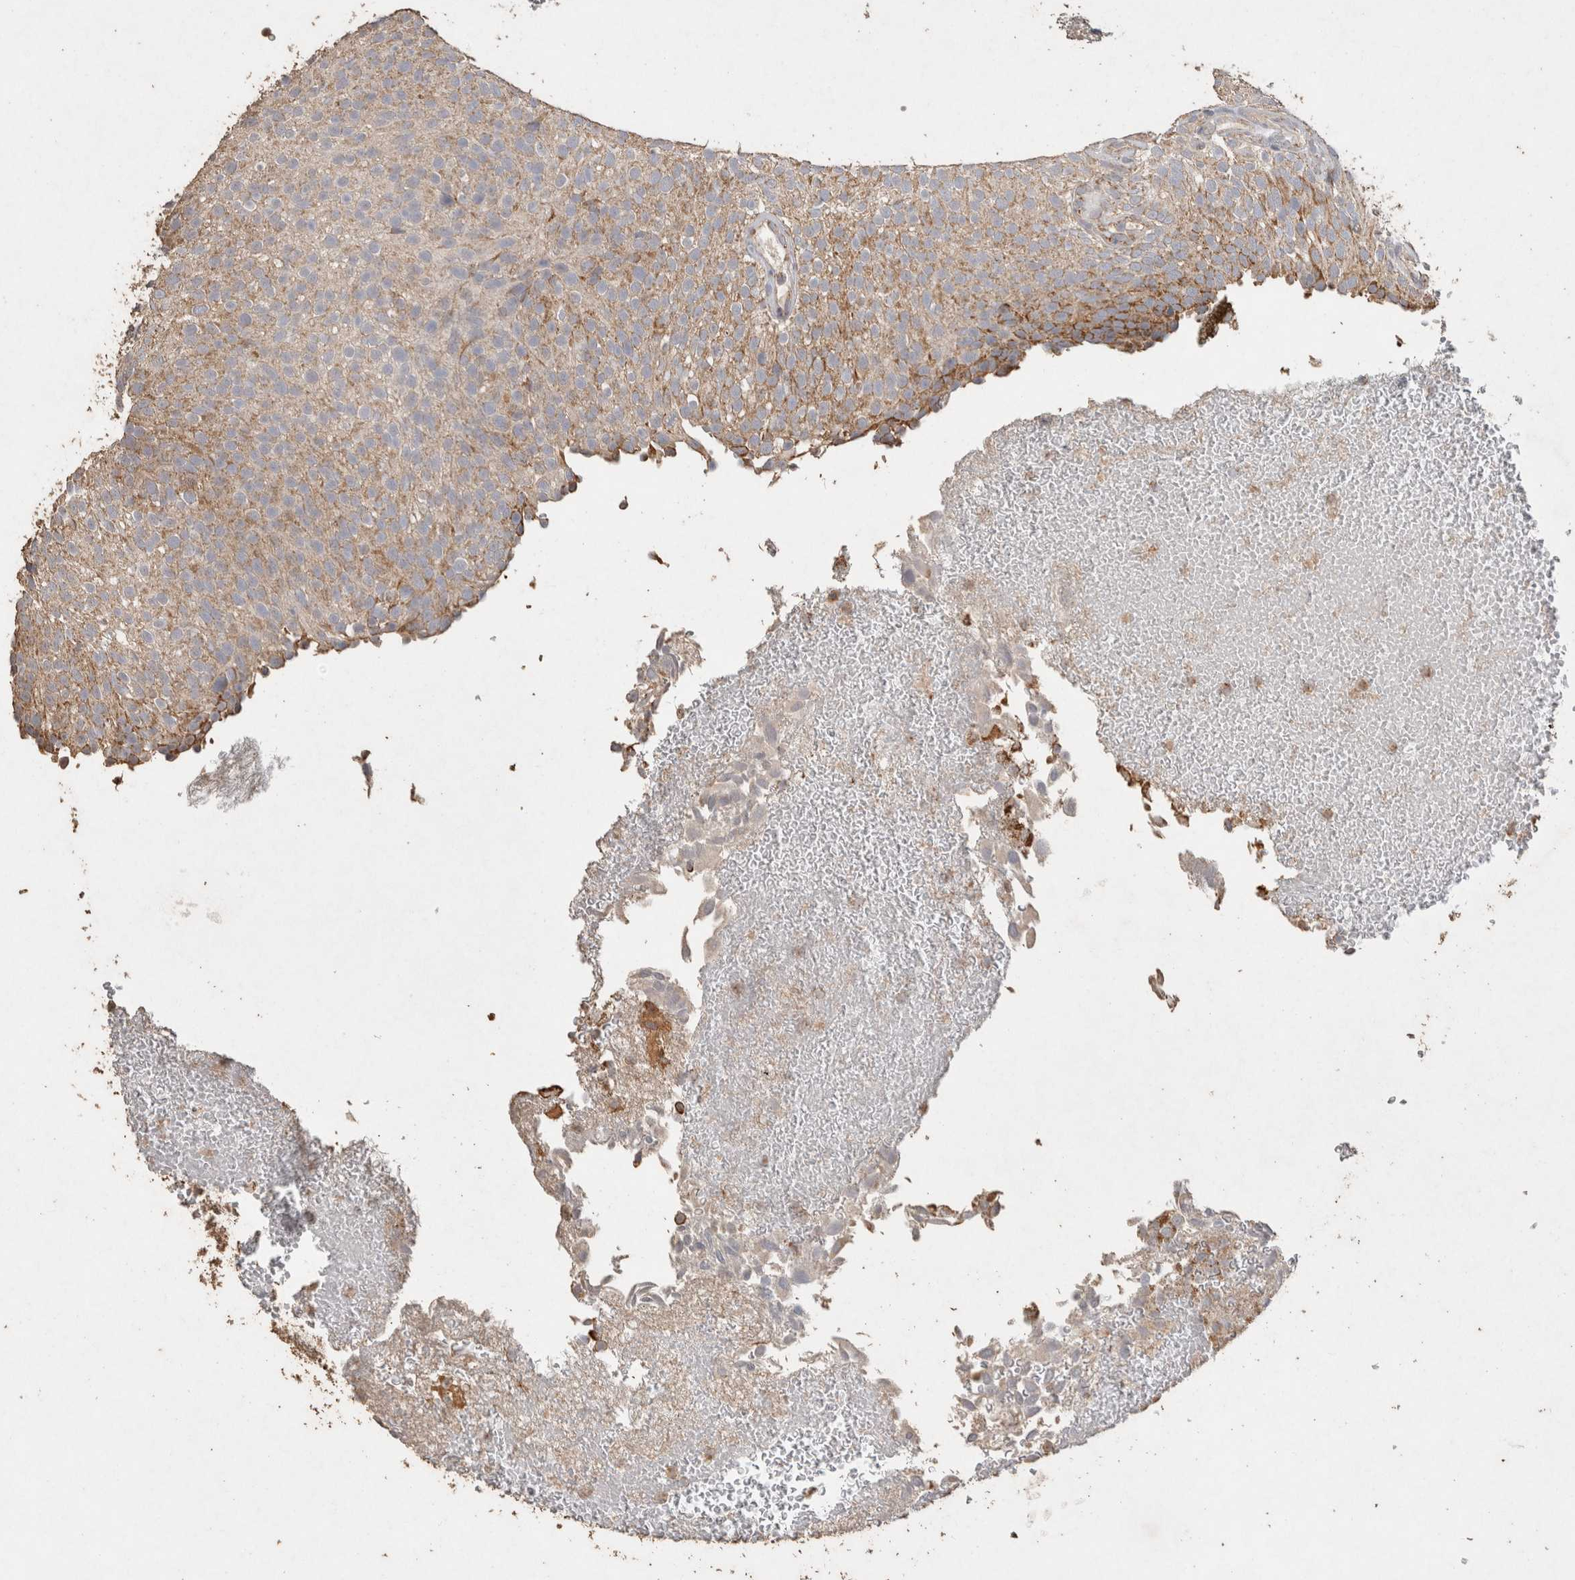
{"staining": {"intensity": "weak", "quantity": ">75%", "location": "cytoplasmic/membranous"}, "tissue": "urothelial cancer", "cell_type": "Tumor cells", "image_type": "cancer", "snomed": [{"axis": "morphology", "description": "Urothelial carcinoma, Low grade"}, {"axis": "topography", "description": "Urinary bladder"}], "caption": "There is low levels of weak cytoplasmic/membranous expression in tumor cells of urothelial cancer, as demonstrated by immunohistochemical staining (brown color).", "gene": "ACADM", "patient": {"sex": "male", "age": 78}}